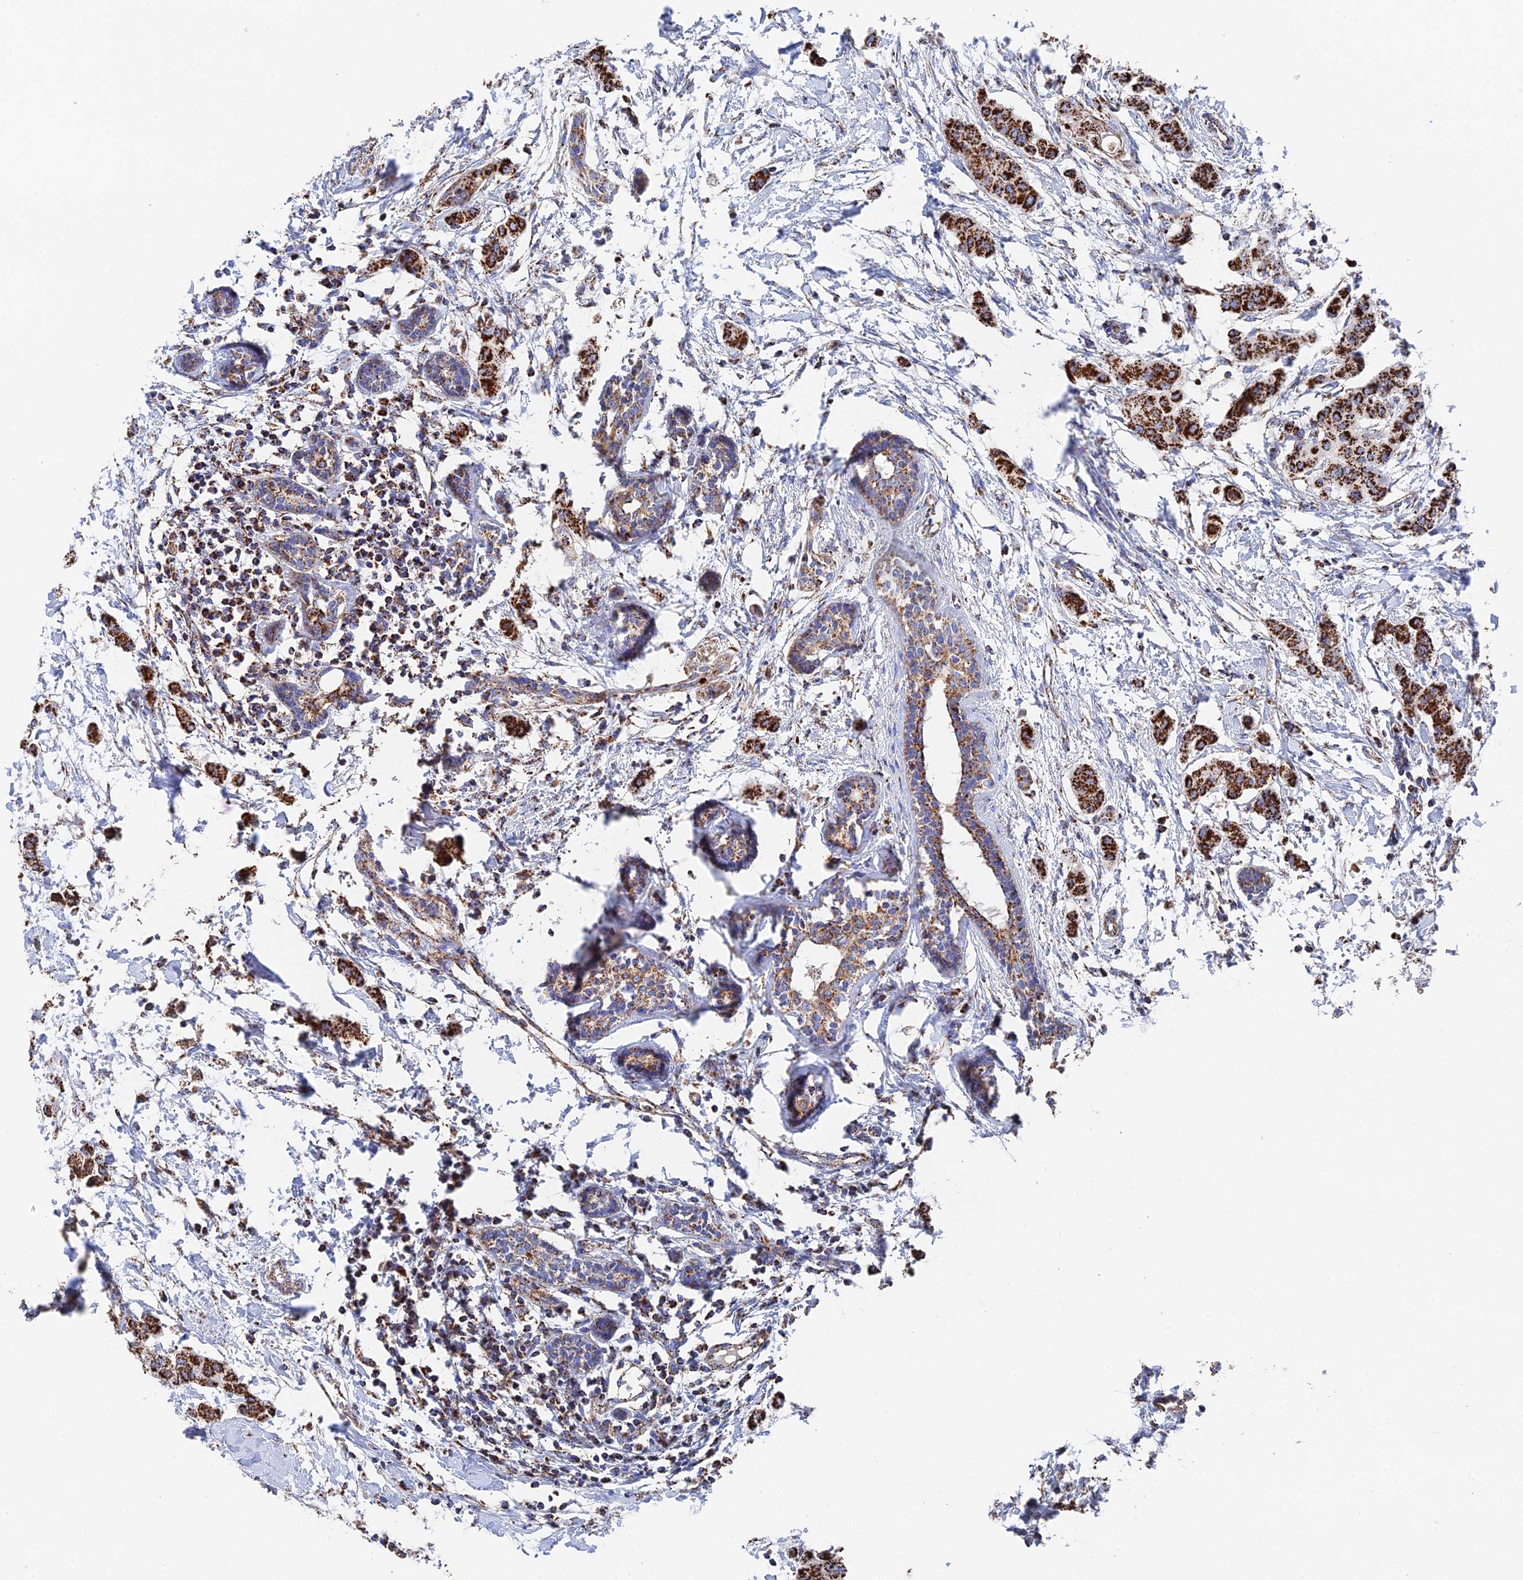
{"staining": {"intensity": "strong", "quantity": ">75%", "location": "cytoplasmic/membranous"}, "tissue": "breast cancer", "cell_type": "Tumor cells", "image_type": "cancer", "snomed": [{"axis": "morphology", "description": "Duct carcinoma"}, {"axis": "topography", "description": "Breast"}], "caption": "Brown immunohistochemical staining in human intraductal carcinoma (breast) exhibits strong cytoplasmic/membranous expression in about >75% of tumor cells.", "gene": "HAUS8", "patient": {"sex": "female", "age": 40}}